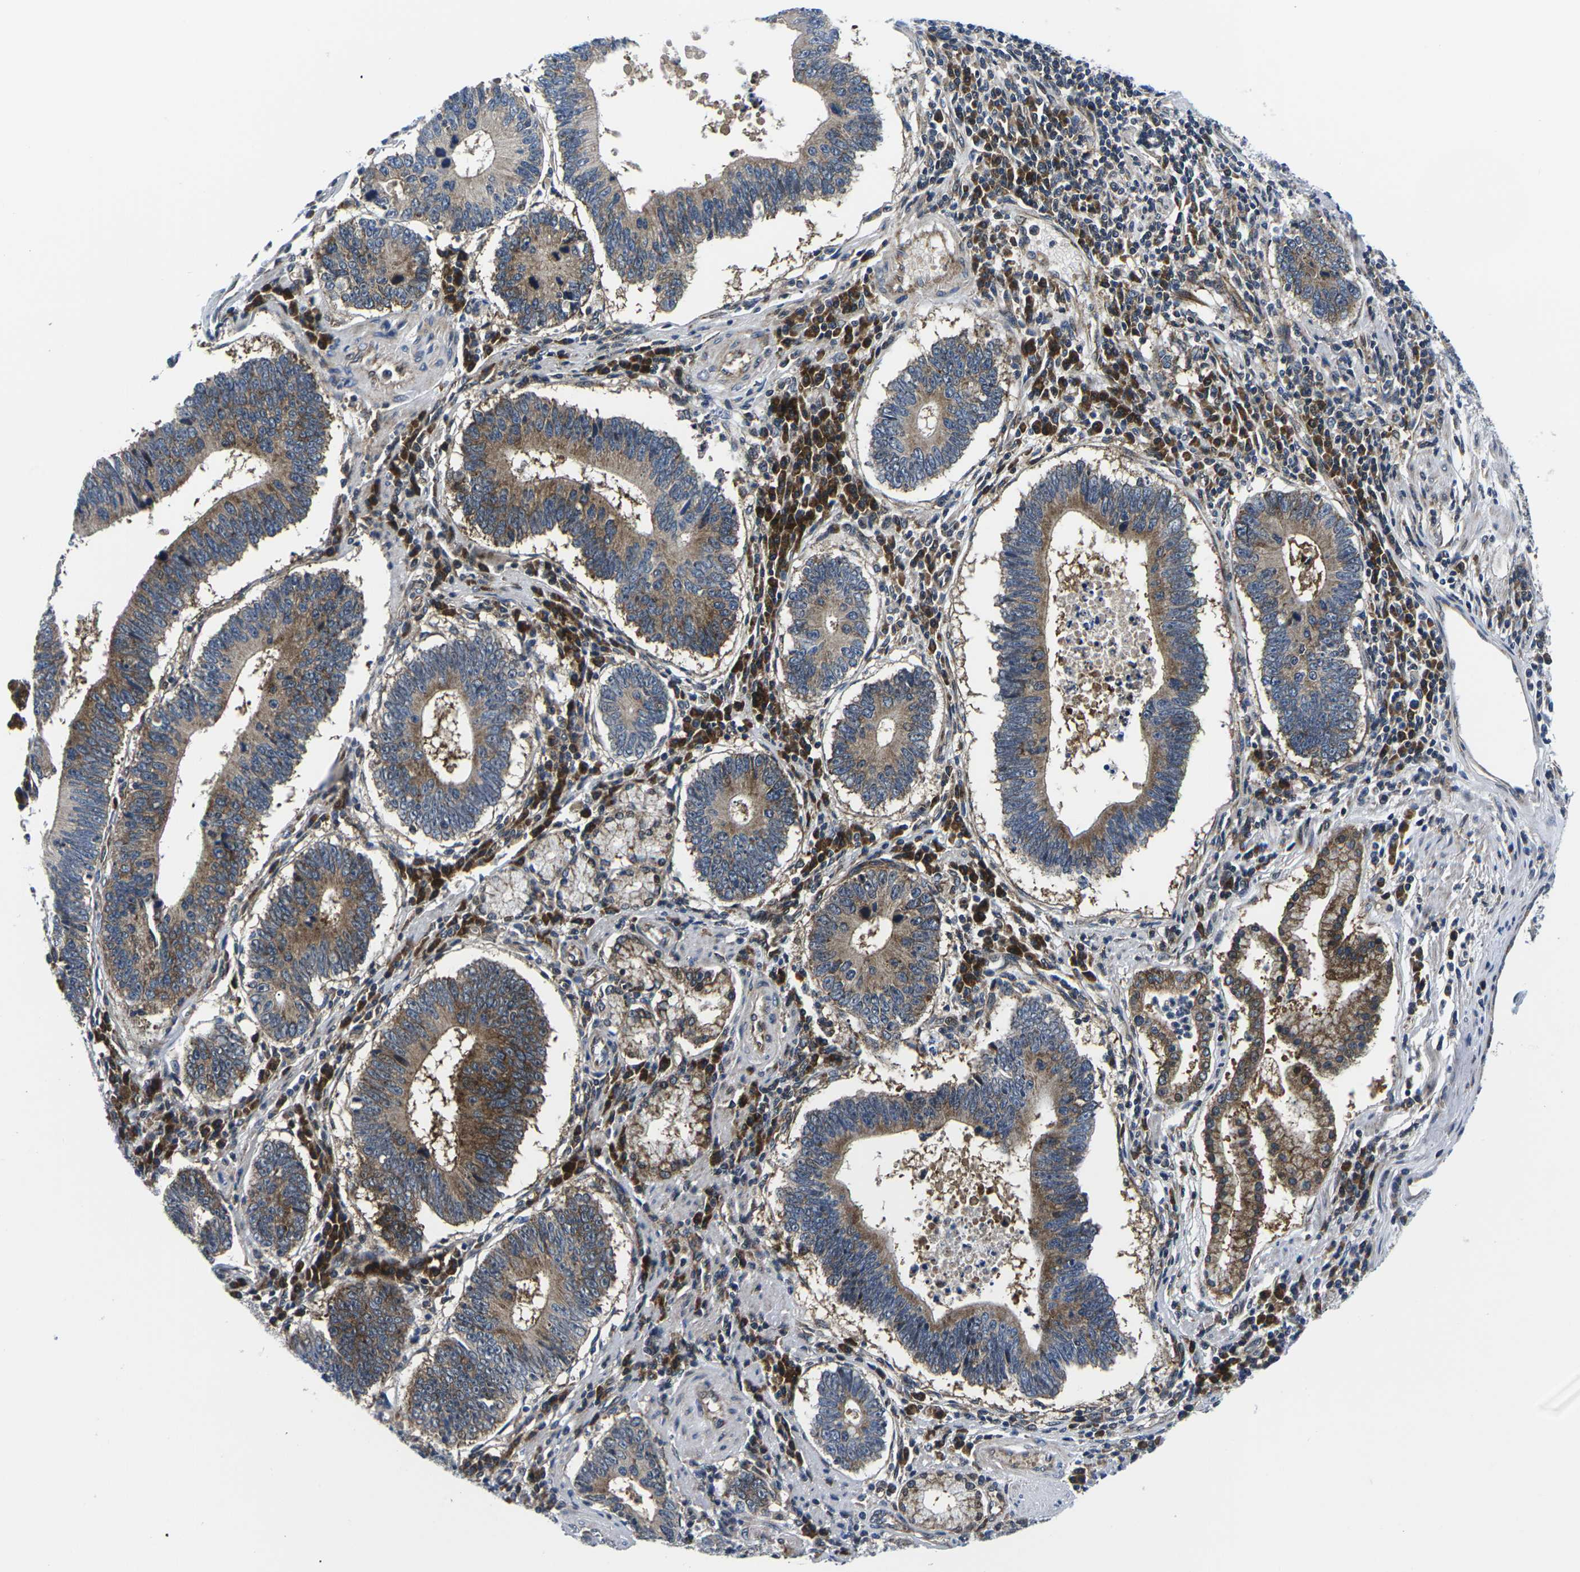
{"staining": {"intensity": "moderate", "quantity": ">75%", "location": "cytoplasmic/membranous"}, "tissue": "stomach cancer", "cell_type": "Tumor cells", "image_type": "cancer", "snomed": [{"axis": "morphology", "description": "Adenocarcinoma, NOS"}, {"axis": "topography", "description": "Stomach"}], "caption": "Protein staining of stomach cancer tissue shows moderate cytoplasmic/membranous staining in about >75% of tumor cells.", "gene": "EIF4E", "patient": {"sex": "male", "age": 59}}